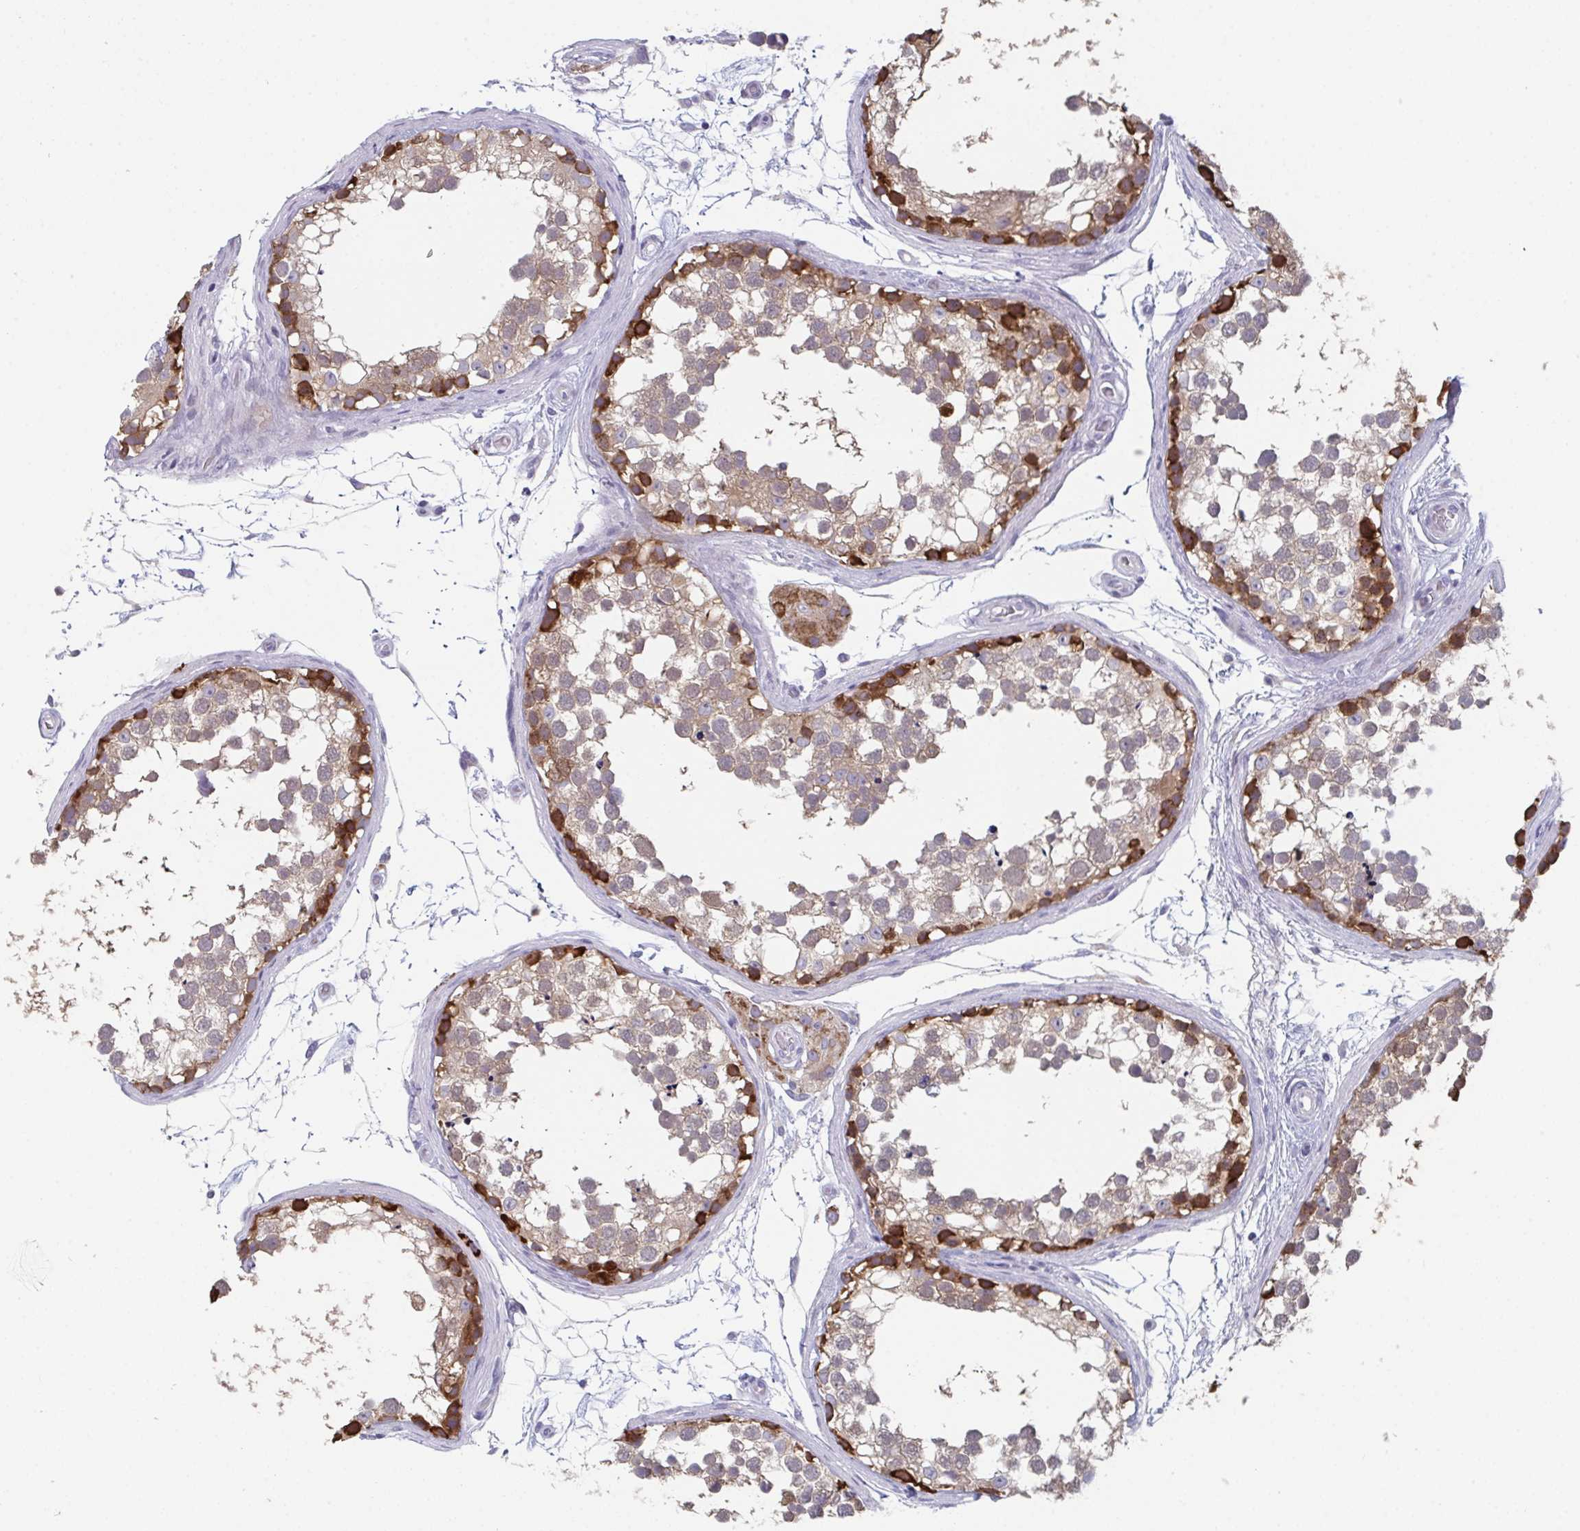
{"staining": {"intensity": "strong", "quantity": "25%-75%", "location": "cytoplasmic/membranous"}, "tissue": "testis", "cell_type": "Cells in seminiferous ducts", "image_type": "normal", "snomed": [{"axis": "morphology", "description": "Normal tissue, NOS"}, {"axis": "morphology", "description": "Seminoma, NOS"}, {"axis": "topography", "description": "Testis"}], "caption": "Immunohistochemistry (IHC) micrograph of benign testis: testis stained using IHC shows high levels of strong protein expression localized specifically in the cytoplasmic/membranous of cells in seminiferous ducts, appearing as a cytoplasmic/membranous brown color.", "gene": "PTPRD", "patient": {"sex": "male", "age": 65}}